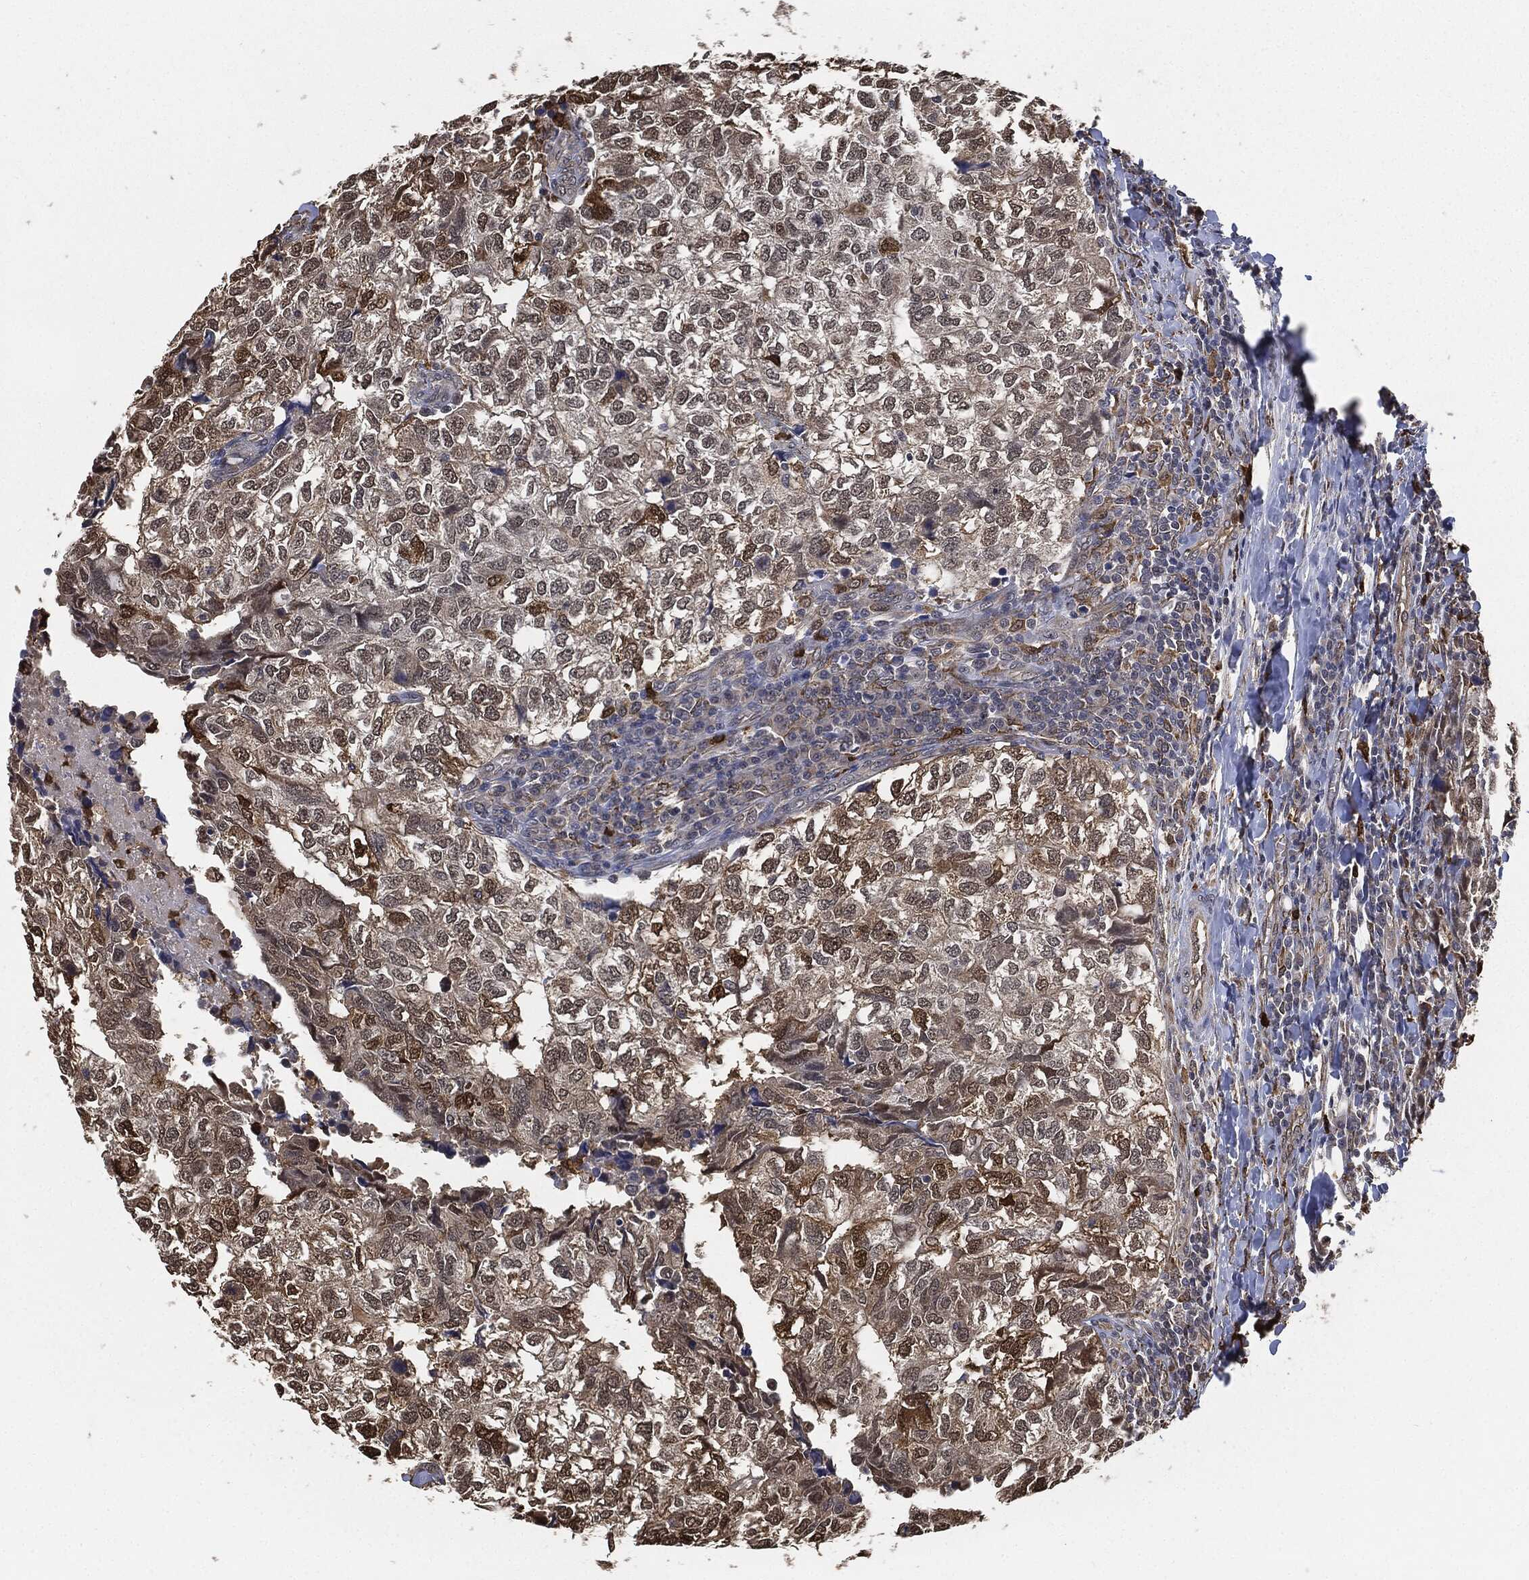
{"staining": {"intensity": "moderate", "quantity": "25%-75%", "location": "cytoplasmic/membranous,nuclear"}, "tissue": "breast cancer", "cell_type": "Tumor cells", "image_type": "cancer", "snomed": [{"axis": "morphology", "description": "Duct carcinoma"}, {"axis": "topography", "description": "Breast"}], "caption": "Infiltrating ductal carcinoma (breast) tissue exhibits moderate cytoplasmic/membranous and nuclear positivity in about 25%-75% of tumor cells", "gene": "S100A9", "patient": {"sex": "female", "age": 30}}